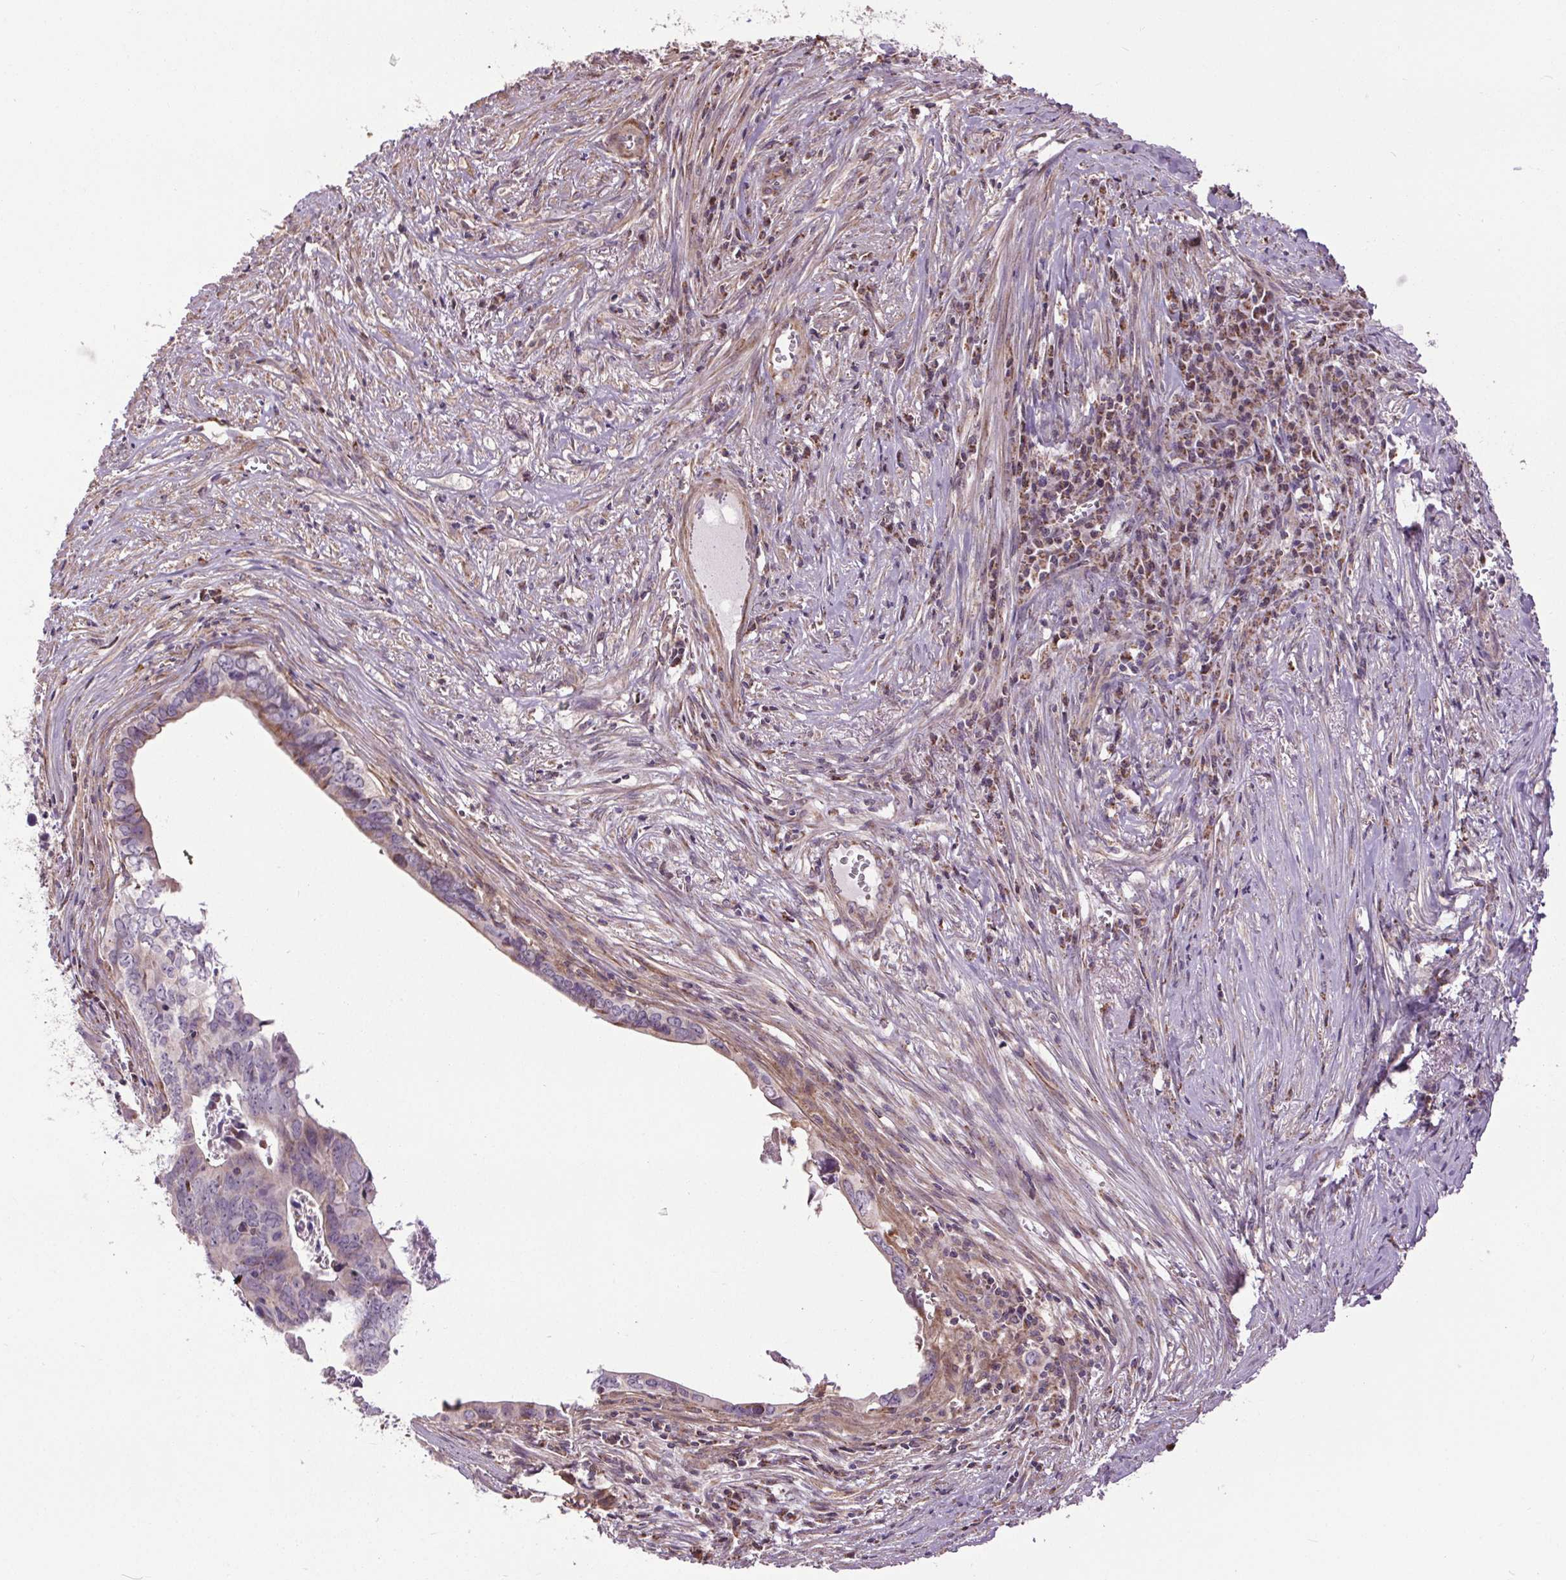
{"staining": {"intensity": "negative", "quantity": "none", "location": "none"}, "tissue": "colorectal cancer", "cell_type": "Tumor cells", "image_type": "cancer", "snomed": [{"axis": "morphology", "description": "Adenocarcinoma, NOS"}, {"axis": "topography", "description": "Colon"}], "caption": "DAB immunohistochemical staining of human colorectal adenocarcinoma reveals no significant expression in tumor cells.", "gene": "ZNF548", "patient": {"sex": "female", "age": 82}}